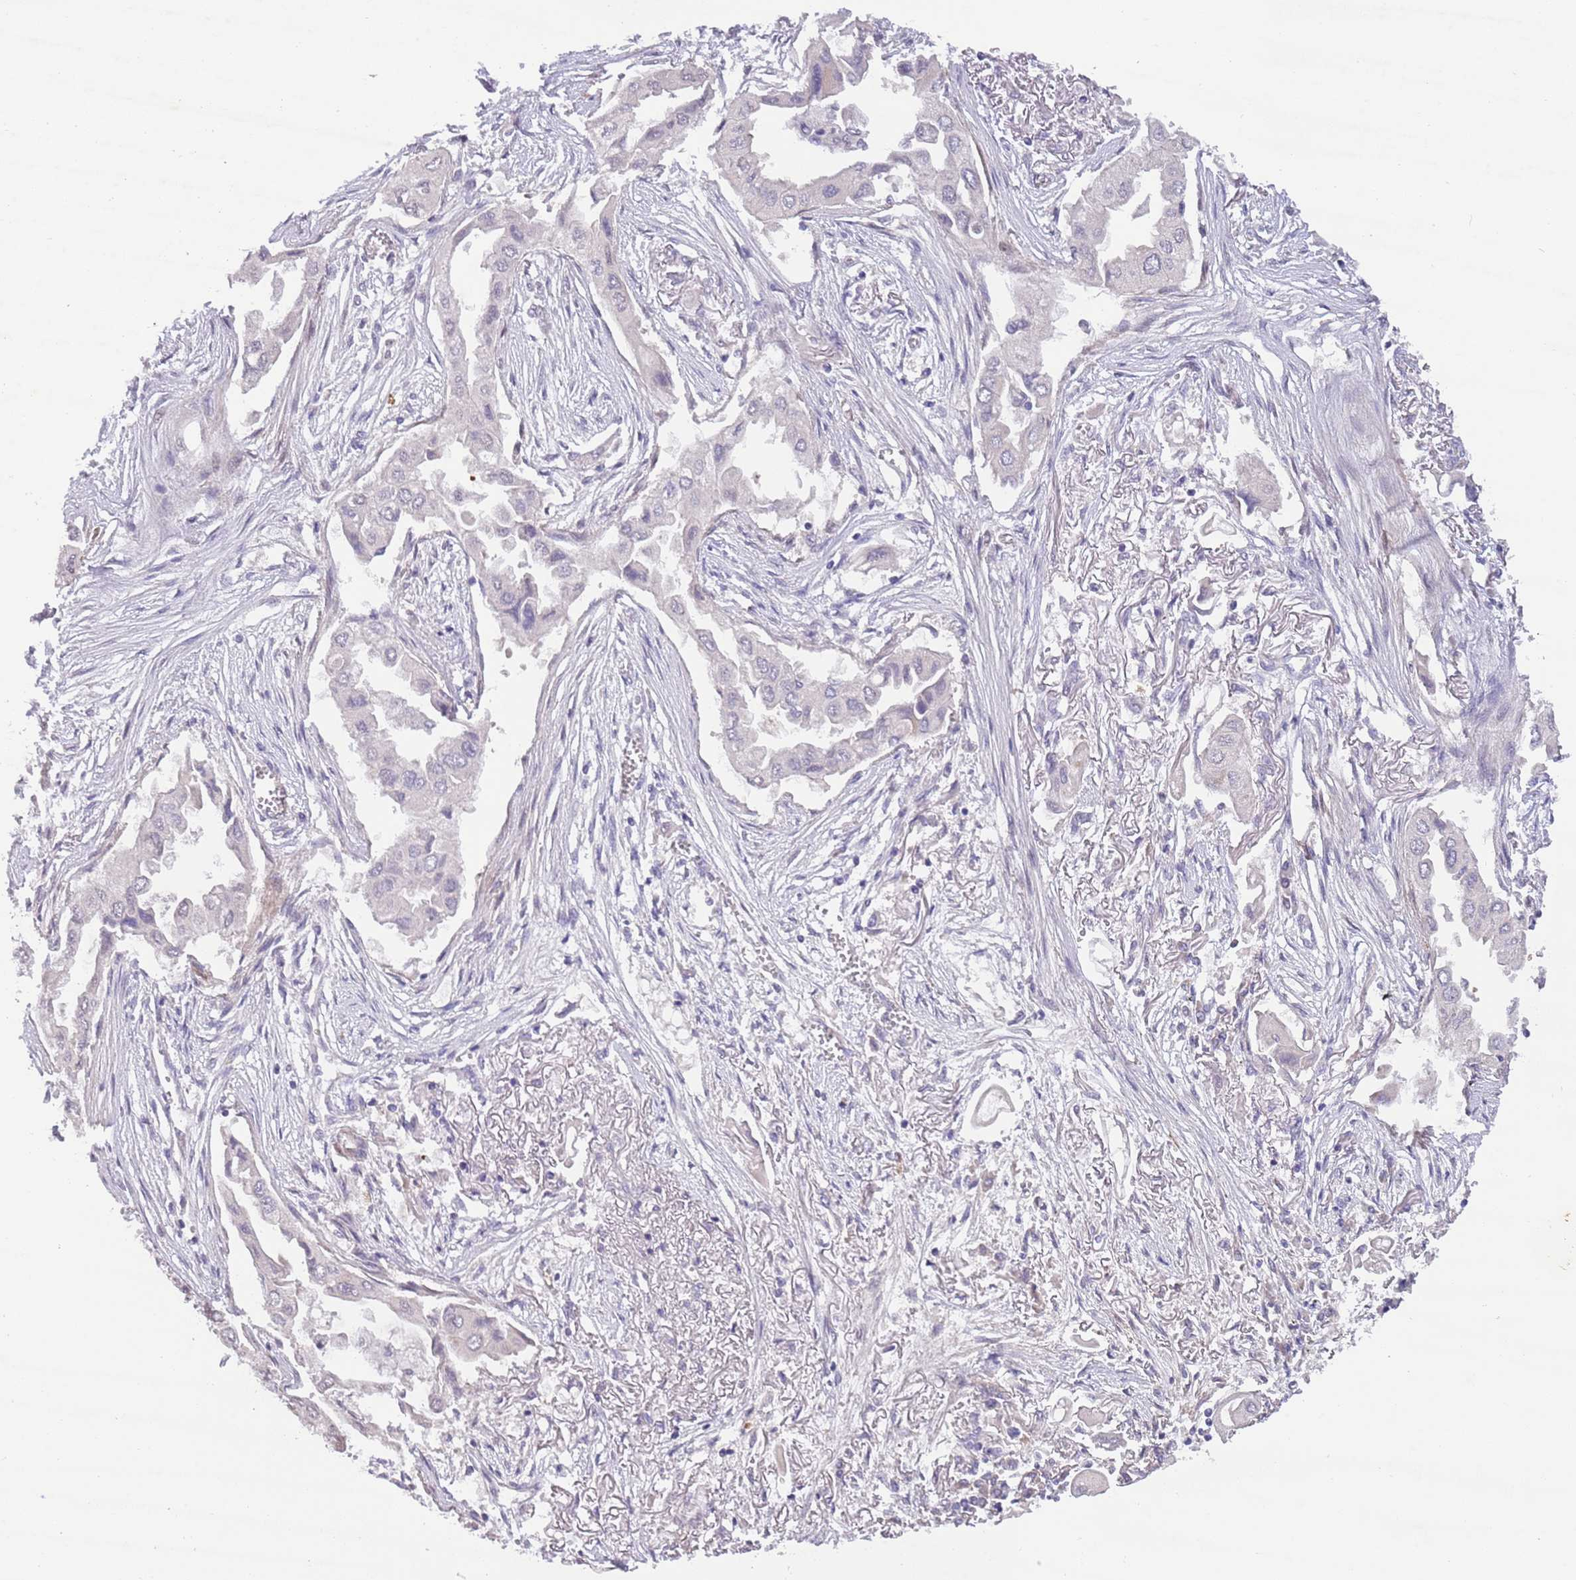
{"staining": {"intensity": "negative", "quantity": "none", "location": "none"}, "tissue": "lung cancer", "cell_type": "Tumor cells", "image_type": "cancer", "snomed": [{"axis": "morphology", "description": "Adenocarcinoma, NOS"}, {"axis": "topography", "description": "Lung"}], "caption": "Human lung cancer stained for a protein using immunohistochemistry (IHC) displays no positivity in tumor cells.", "gene": "ZNF658", "patient": {"sex": "female", "age": 76}}